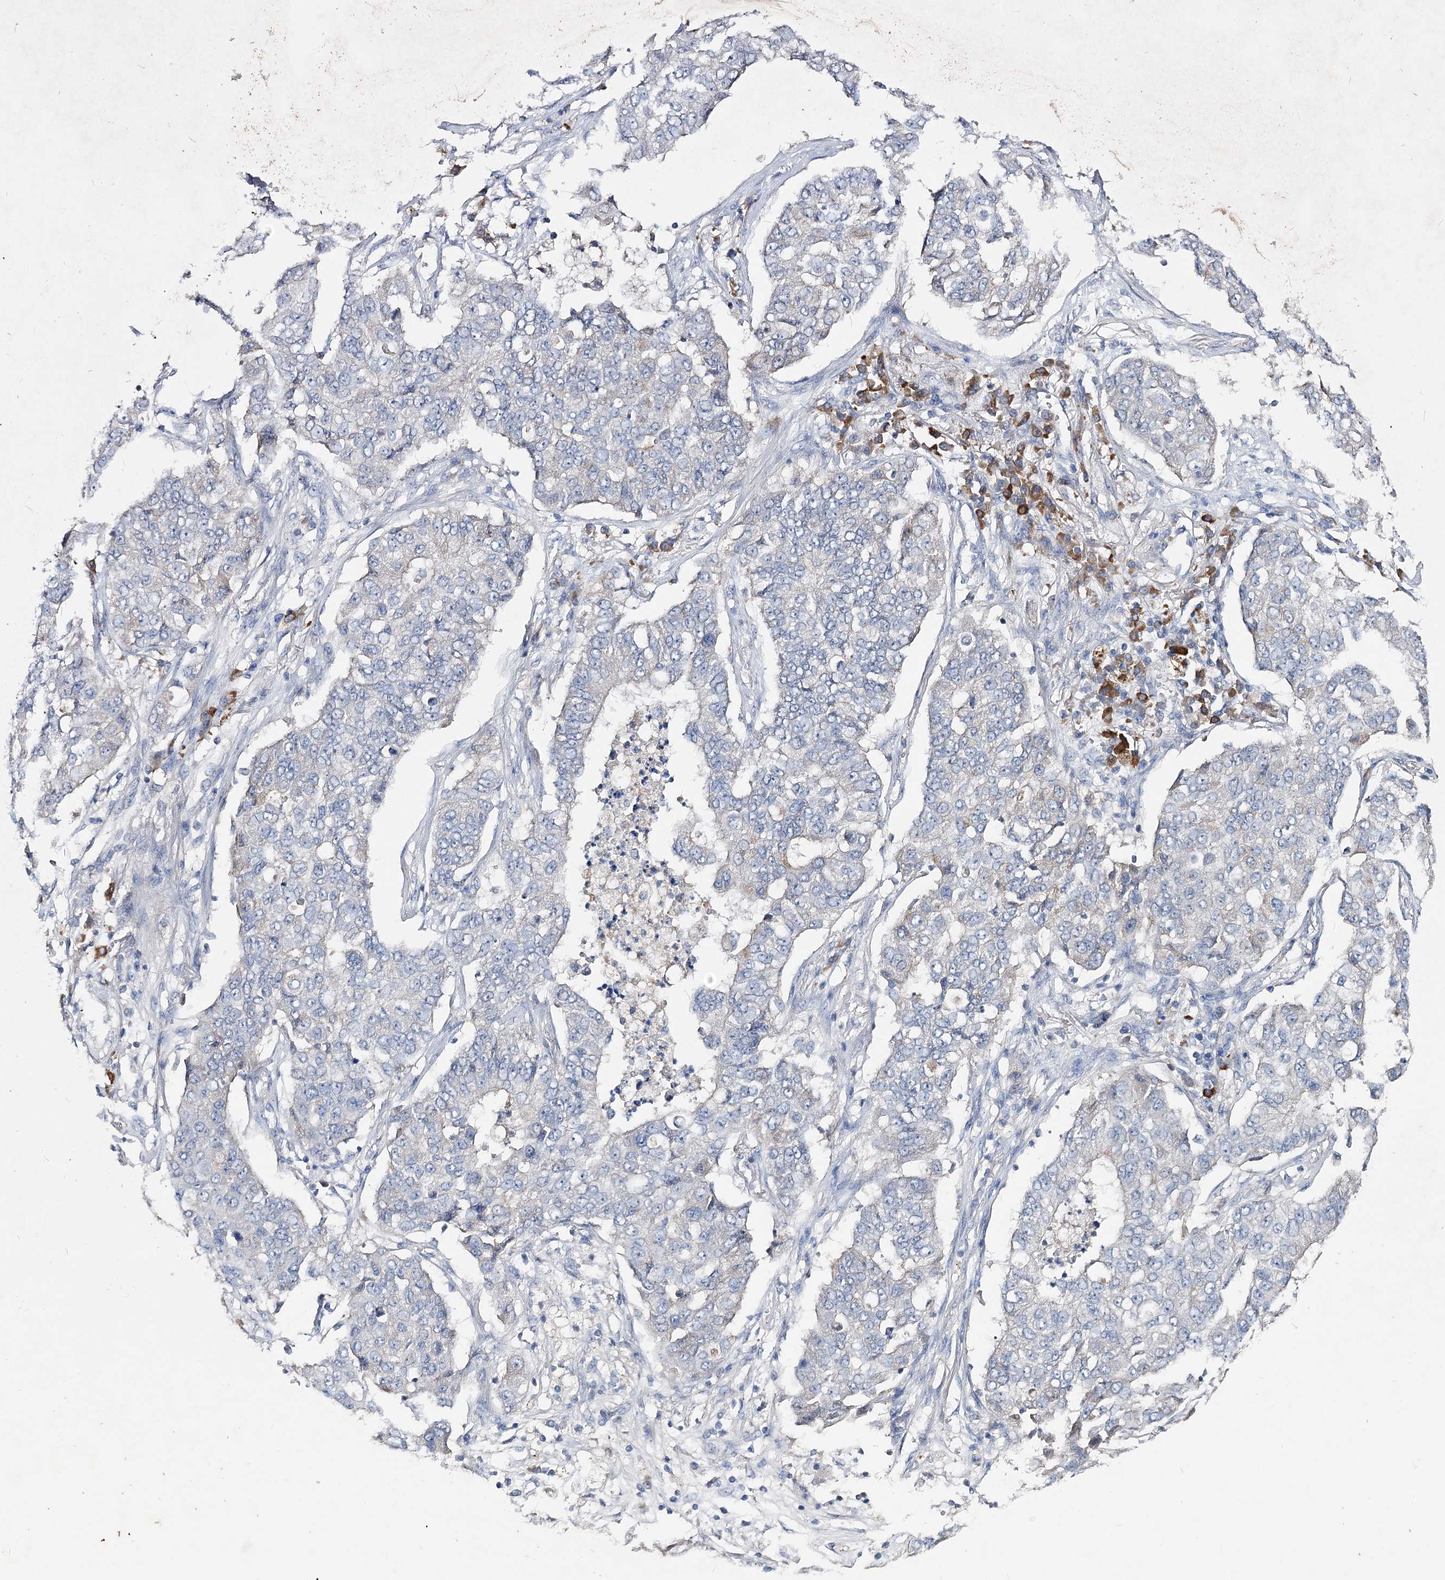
{"staining": {"intensity": "negative", "quantity": "none", "location": "none"}, "tissue": "lung cancer", "cell_type": "Tumor cells", "image_type": "cancer", "snomed": [{"axis": "morphology", "description": "Squamous cell carcinoma, NOS"}, {"axis": "topography", "description": "Lung"}], "caption": "Human squamous cell carcinoma (lung) stained for a protein using IHC shows no expression in tumor cells.", "gene": "IL1RAP", "patient": {"sex": "male", "age": 74}}